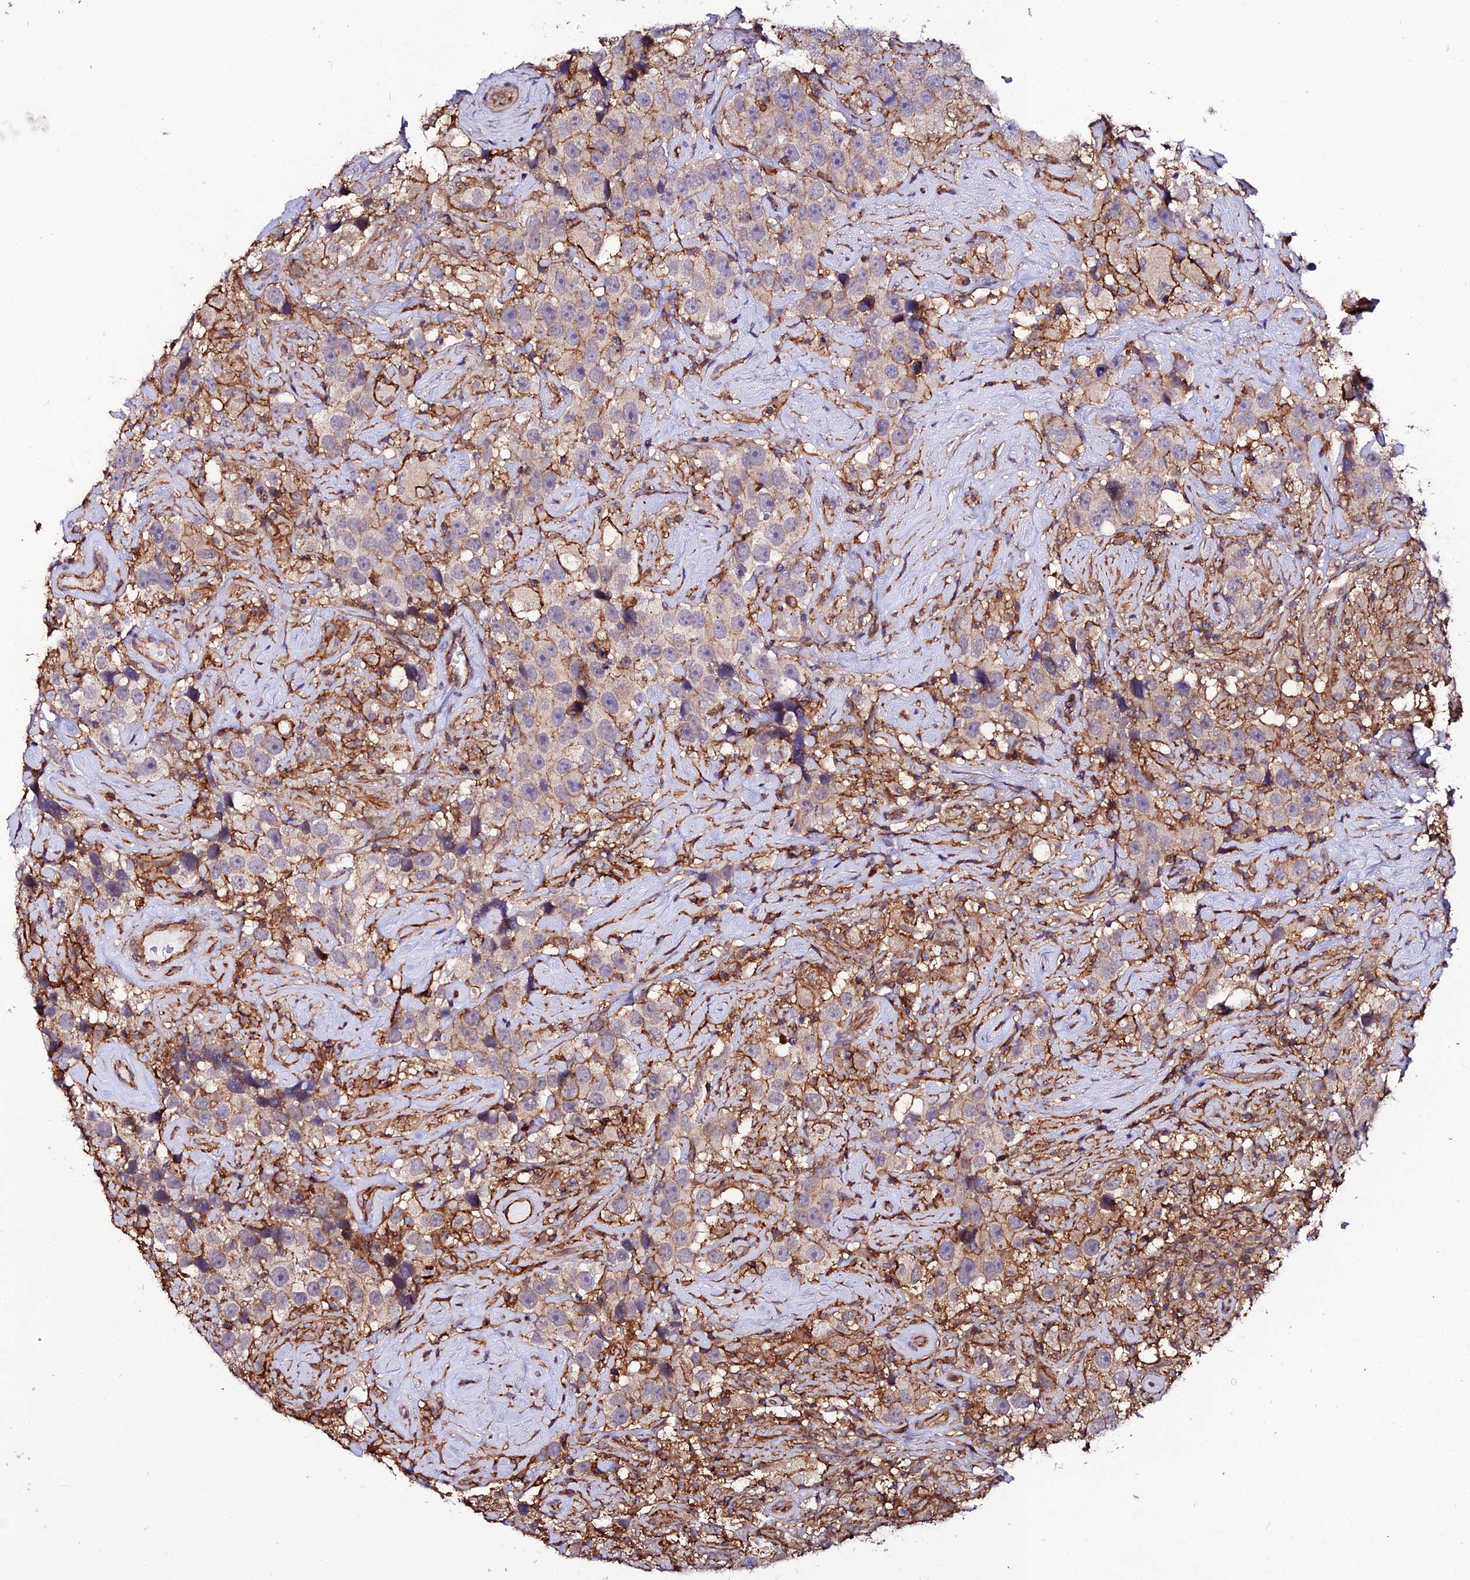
{"staining": {"intensity": "moderate", "quantity": "25%-75%", "location": "cytoplasmic/membranous"}, "tissue": "testis cancer", "cell_type": "Tumor cells", "image_type": "cancer", "snomed": [{"axis": "morphology", "description": "Seminoma, NOS"}, {"axis": "topography", "description": "Testis"}], "caption": "Testis cancer stained with a protein marker reveals moderate staining in tumor cells.", "gene": "USP17L15", "patient": {"sex": "male", "age": 49}}